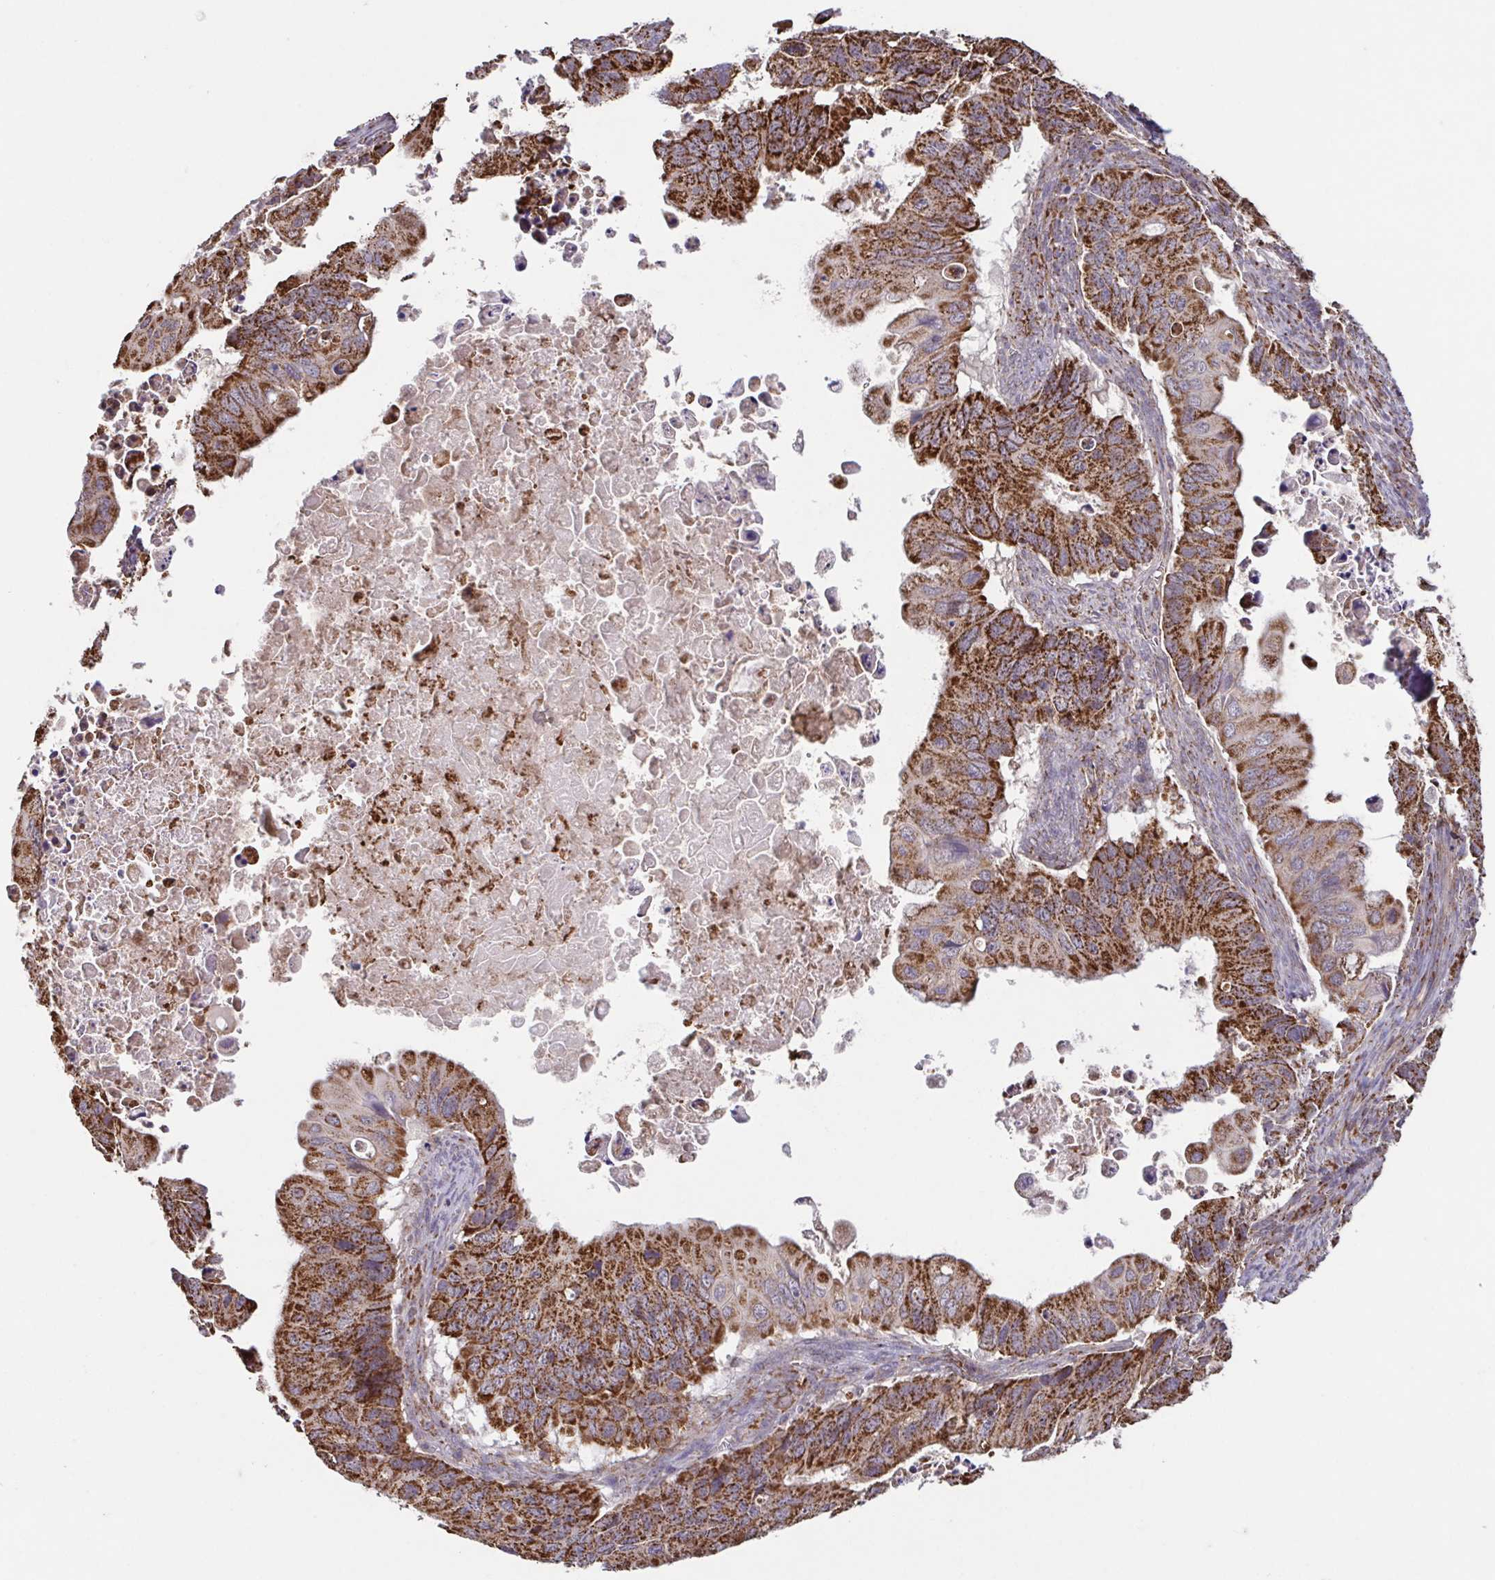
{"staining": {"intensity": "strong", "quantity": ">75%", "location": "cytoplasmic/membranous"}, "tissue": "ovarian cancer", "cell_type": "Tumor cells", "image_type": "cancer", "snomed": [{"axis": "morphology", "description": "Cystadenocarcinoma, mucinous, NOS"}, {"axis": "topography", "description": "Ovary"}], "caption": "Immunohistochemical staining of human mucinous cystadenocarcinoma (ovarian) exhibits strong cytoplasmic/membranous protein staining in approximately >75% of tumor cells.", "gene": "DIP2B", "patient": {"sex": "female", "age": 64}}